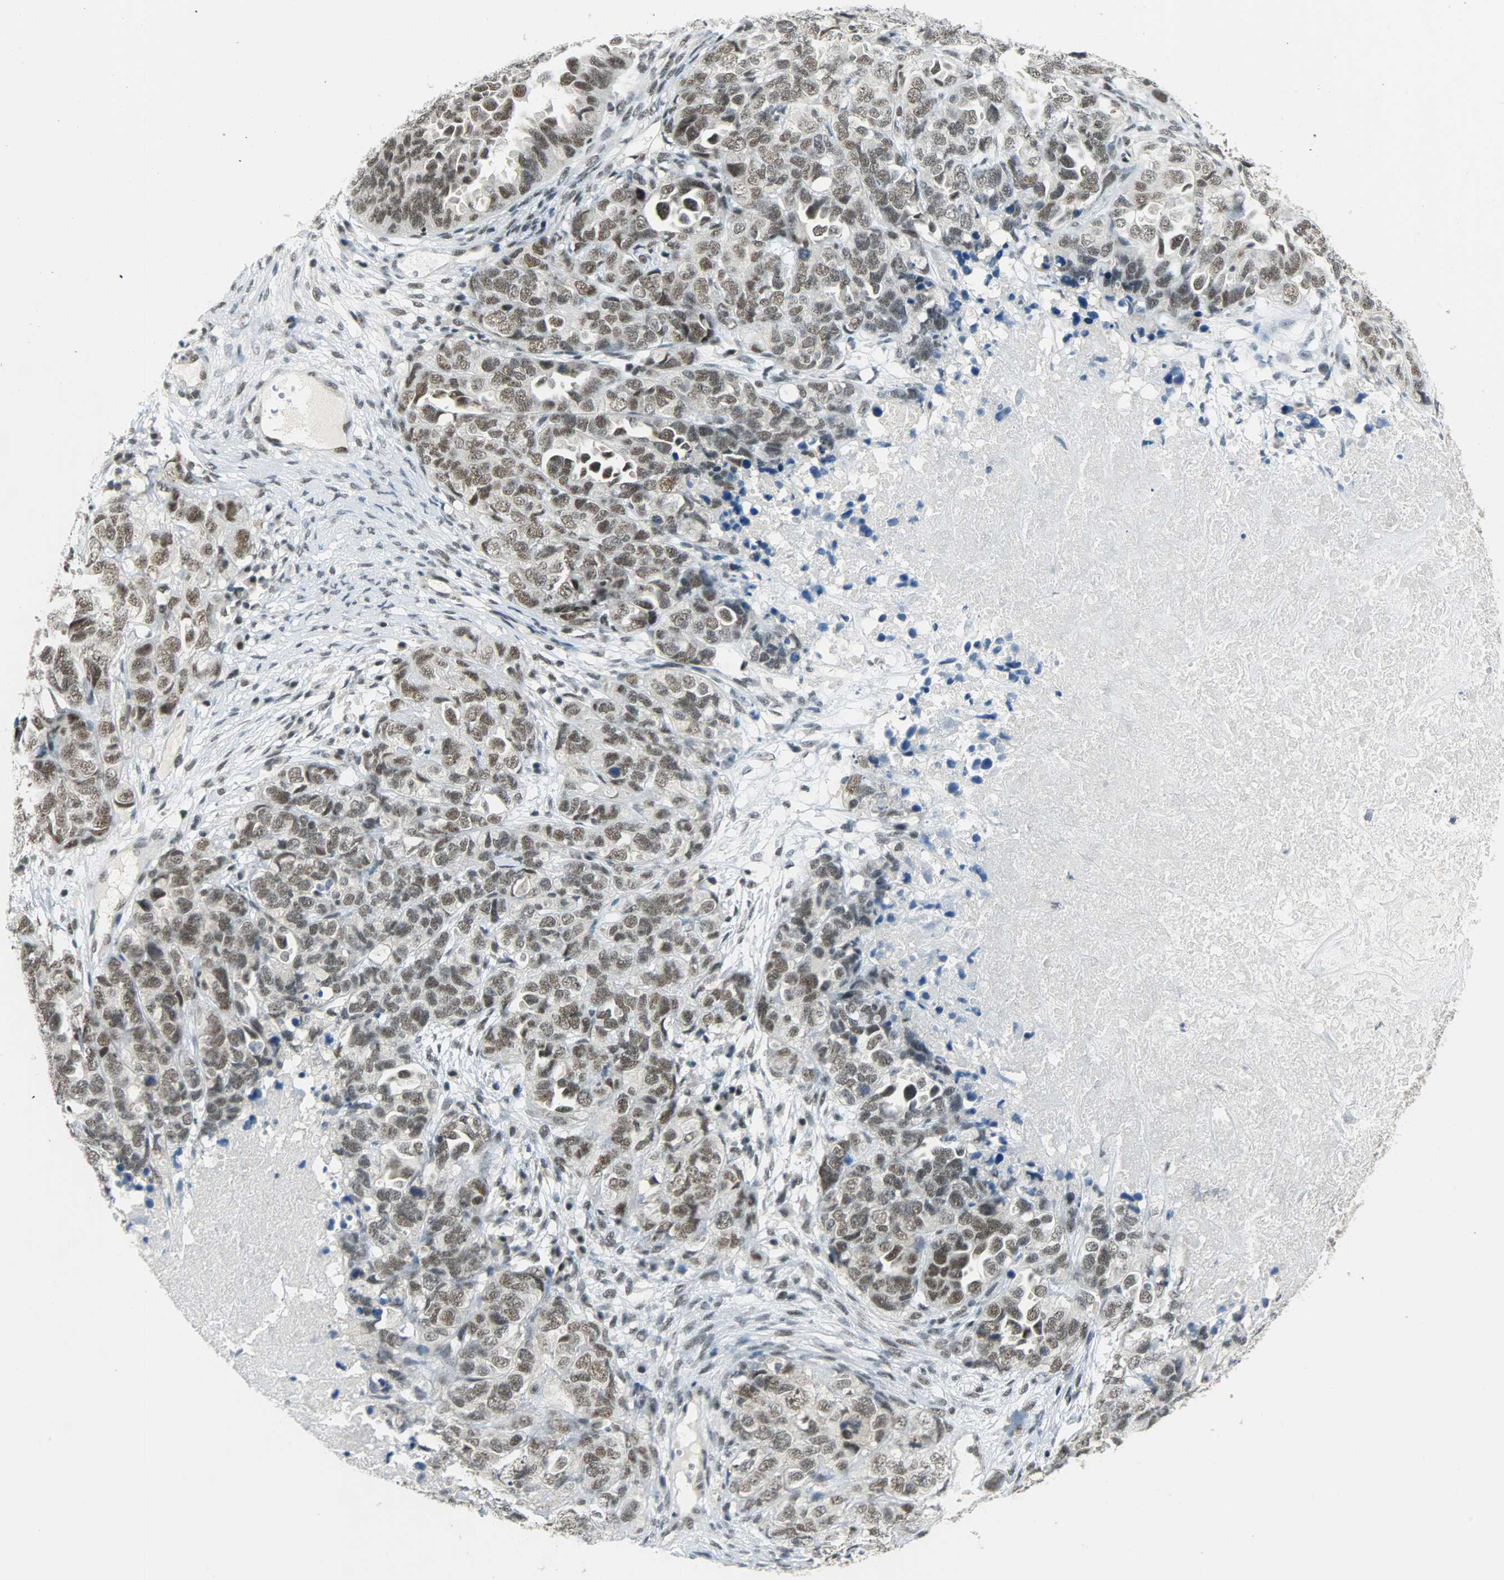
{"staining": {"intensity": "moderate", "quantity": ">75%", "location": "nuclear"}, "tissue": "ovarian cancer", "cell_type": "Tumor cells", "image_type": "cancer", "snomed": [{"axis": "morphology", "description": "Cystadenocarcinoma, serous, NOS"}, {"axis": "topography", "description": "Ovary"}], "caption": "Ovarian cancer (serous cystadenocarcinoma) tissue exhibits moderate nuclear staining in about >75% of tumor cells", "gene": "SUGP1", "patient": {"sex": "female", "age": 82}}